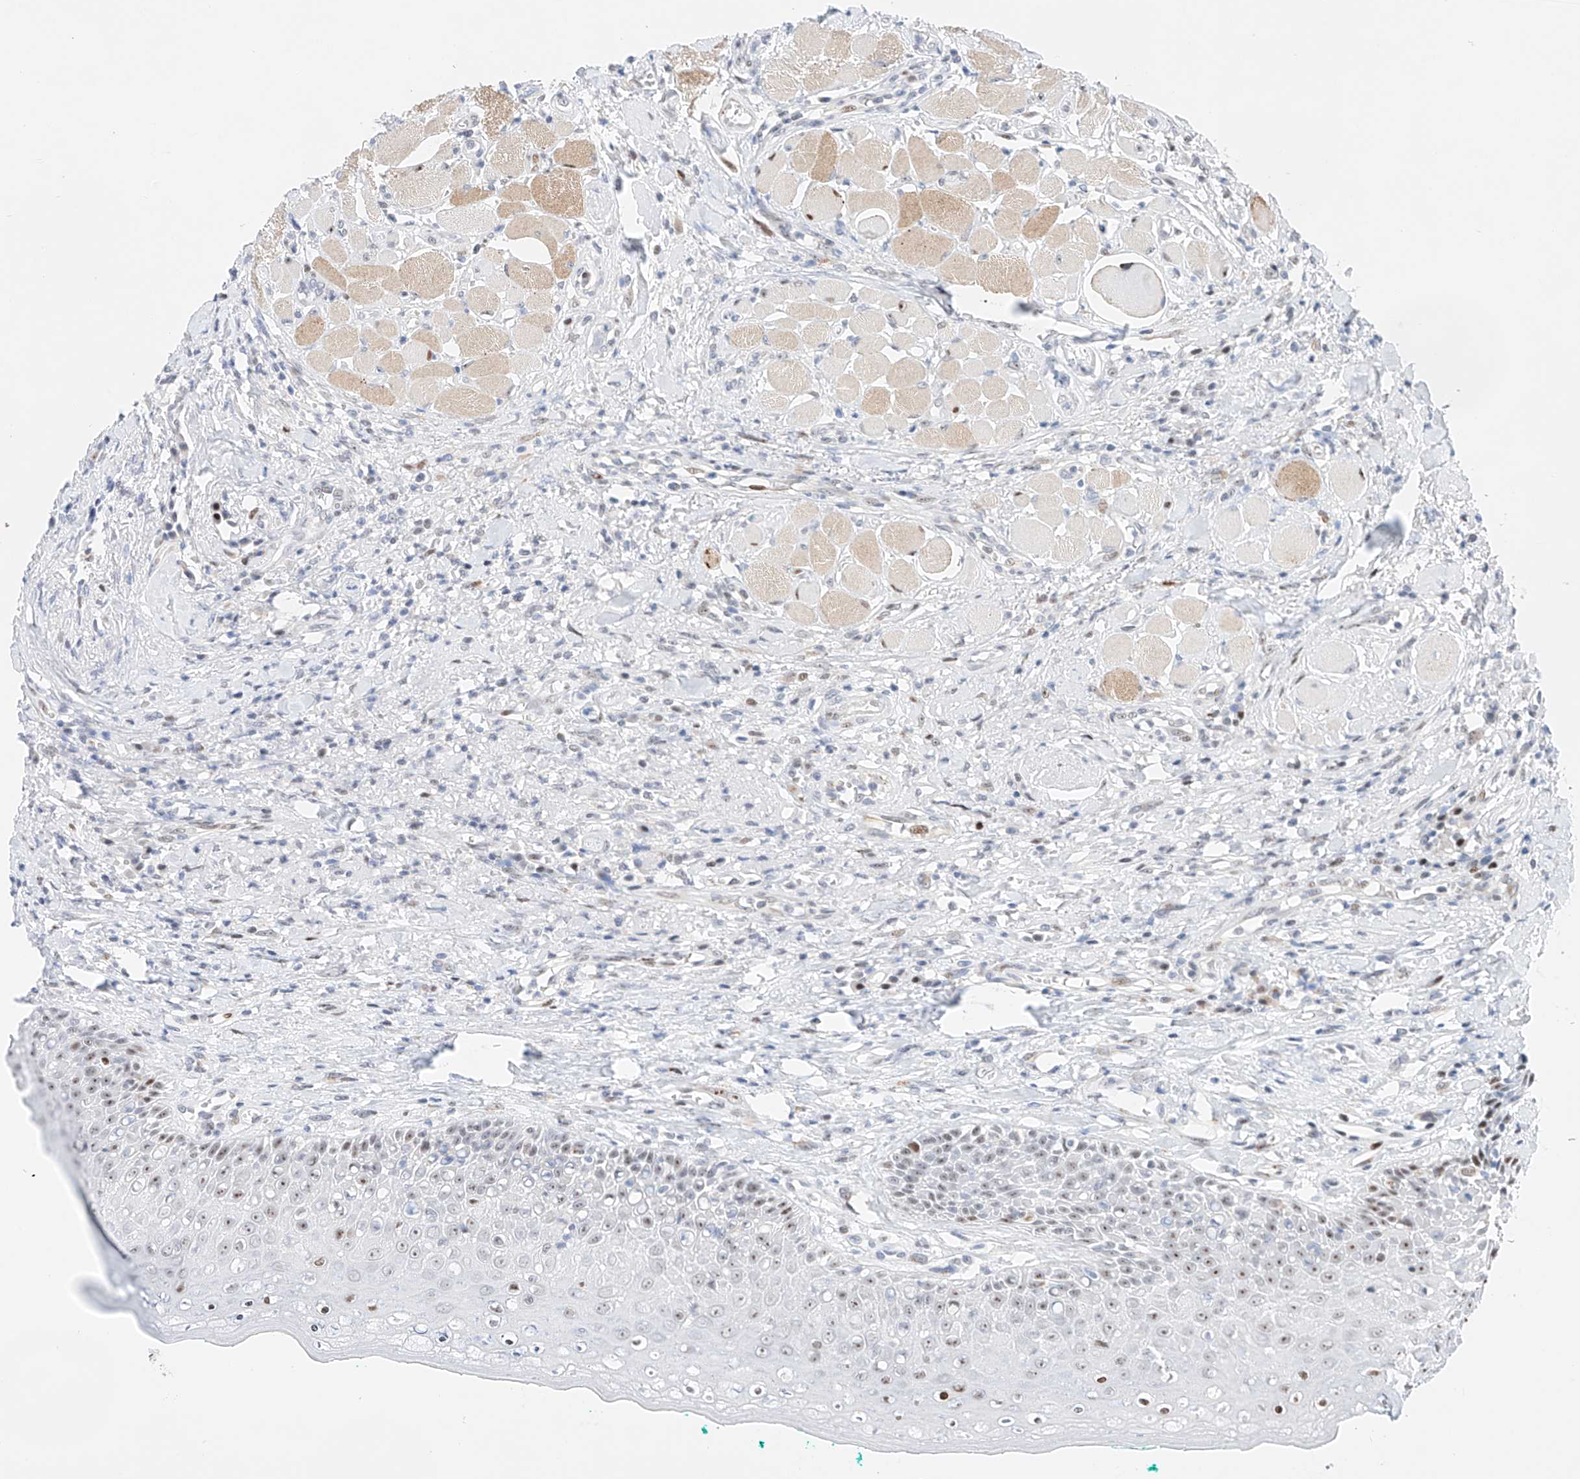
{"staining": {"intensity": "moderate", "quantity": ">75%", "location": "nuclear"}, "tissue": "oral mucosa", "cell_type": "Squamous epithelial cells", "image_type": "normal", "snomed": [{"axis": "morphology", "description": "Normal tissue, NOS"}, {"axis": "topography", "description": "Oral tissue"}], "caption": "Immunohistochemical staining of benign human oral mucosa reveals moderate nuclear protein positivity in approximately >75% of squamous epithelial cells. (DAB IHC, brown staining for protein, blue staining for nuclei).", "gene": "NT5C3B", "patient": {"sex": "female", "age": 70}}